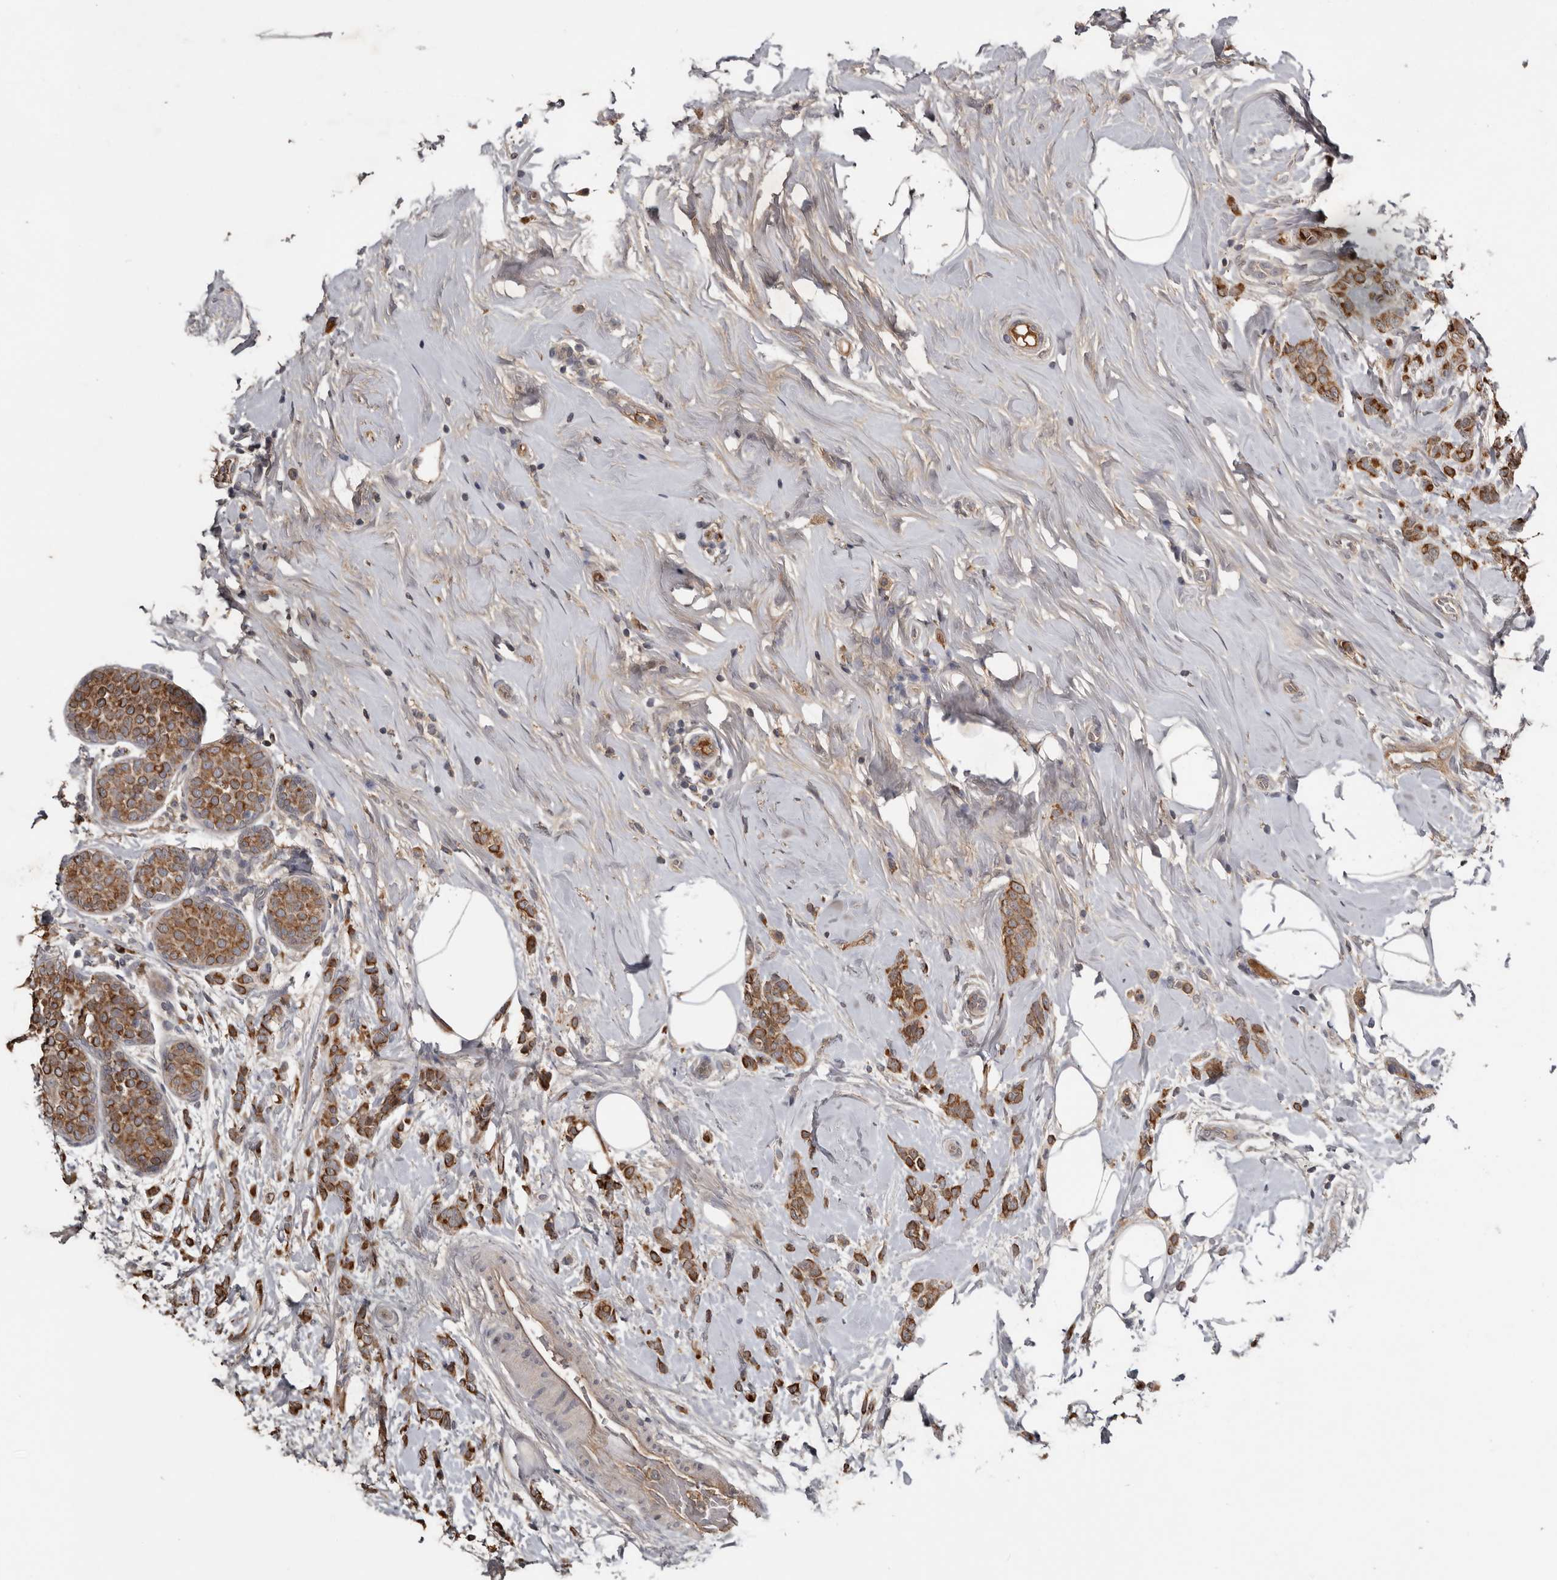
{"staining": {"intensity": "moderate", "quantity": ">75%", "location": "cytoplasmic/membranous"}, "tissue": "breast cancer", "cell_type": "Tumor cells", "image_type": "cancer", "snomed": [{"axis": "morphology", "description": "Lobular carcinoma, in situ"}, {"axis": "morphology", "description": "Lobular carcinoma"}, {"axis": "topography", "description": "Breast"}], "caption": "A brown stain labels moderate cytoplasmic/membranous positivity of a protein in breast cancer tumor cells. (Brightfield microscopy of DAB IHC at high magnification).", "gene": "NMUR1", "patient": {"sex": "female", "age": 41}}